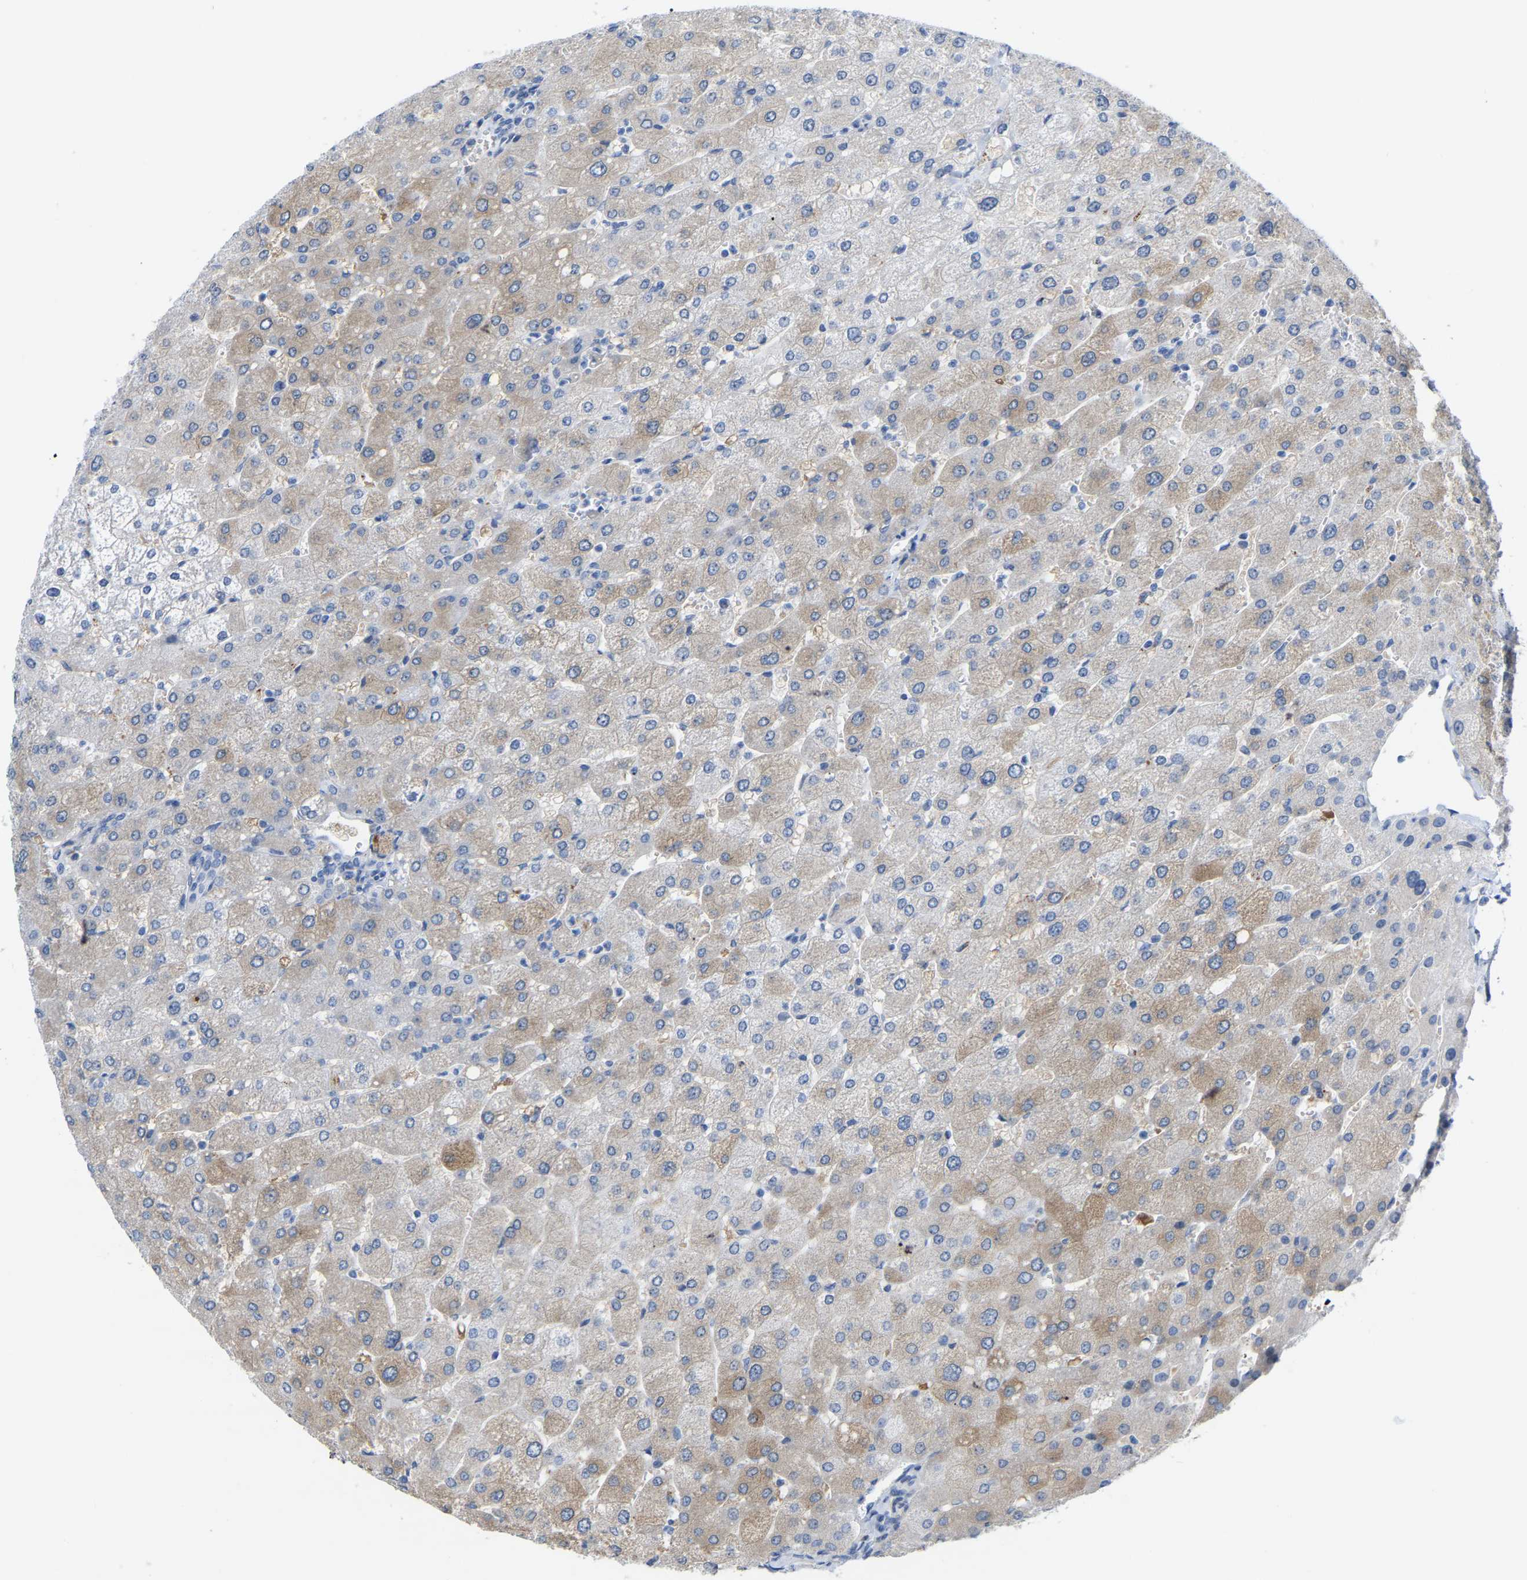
{"staining": {"intensity": "negative", "quantity": "none", "location": "none"}, "tissue": "liver", "cell_type": "Cholangiocytes", "image_type": "normal", "snomed": [{"axis": "morphology", "description": "Normal tissue, NOS"}, {"axis": "topography", "description": "Liver"}], "caption": "The histopathology image shows no staining of cholangiocytes in unremarkable liver. The staining was performed using DAB (3,3'-diaminobenzidine) to visualize the protein expression in brown, while the nuclei were stained in blue with hematoxylin (Magnification: 20x).", "gene": "ABTB2", "patient": {"sex": "male", "age": 55}}